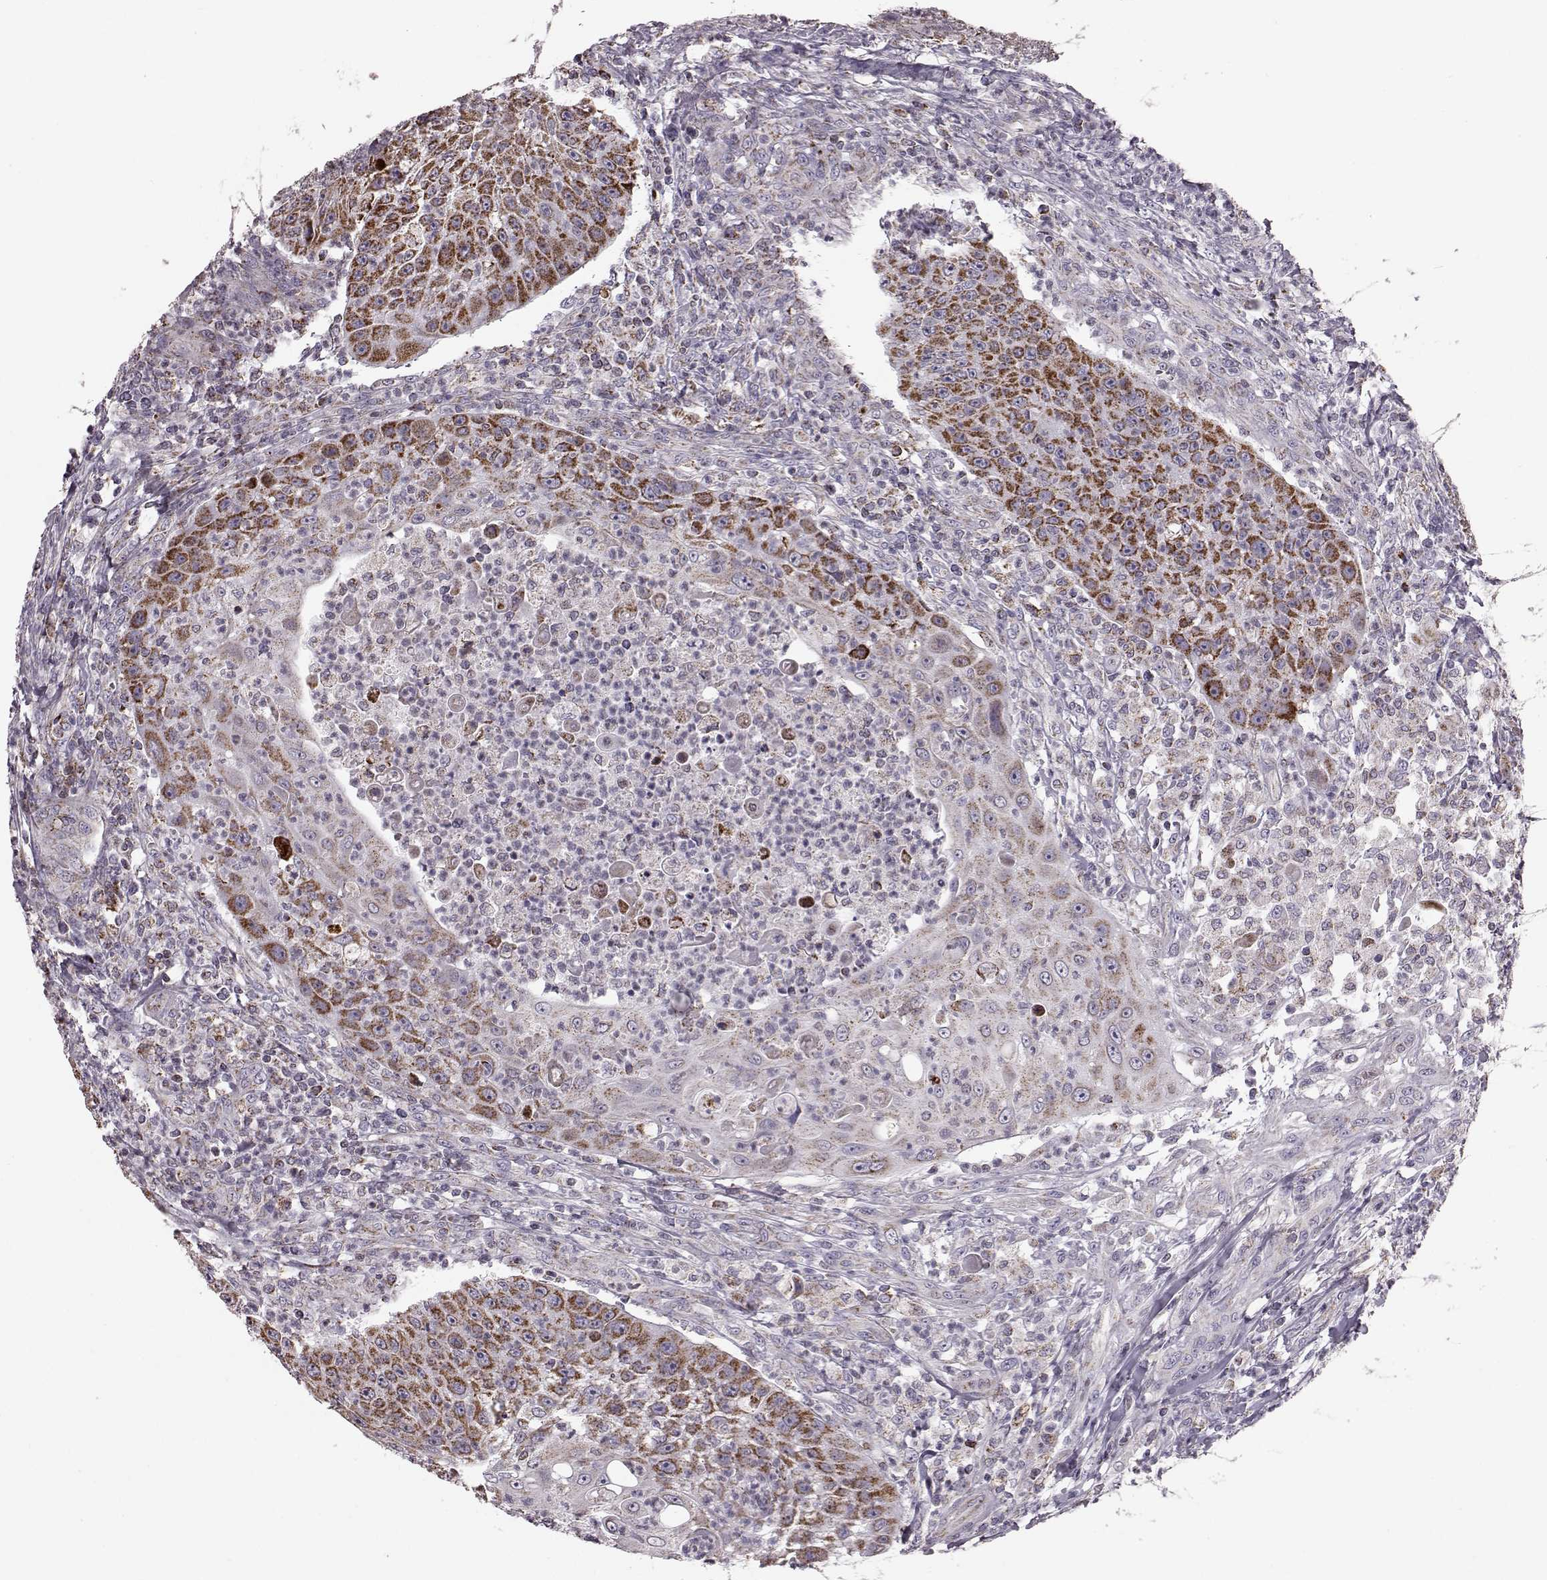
{"staining": {"intensity": "strong", "quantity": ">75%", "location": "cytoplasmic/membranous"}, "tissue": "head and neck cancer", "cell_type": "Tumor cells", "image_type": "cancer", "snomed": [{"axis": "morphology", "description": "Squamous cell carcinoma, NOS"}, {"axis": "topography", "description": "Head-Neck"}], "caption": "A histopathology image of squamous cell carcinoma (head and neck) stained for a protein displays strong cytoplasmic/membranous brown staining in tumor cells. (IHC, brightfield microscopy, high magnification).", "gene": "ATP5MF", "patient": {"sex": "male", "age": 69}}